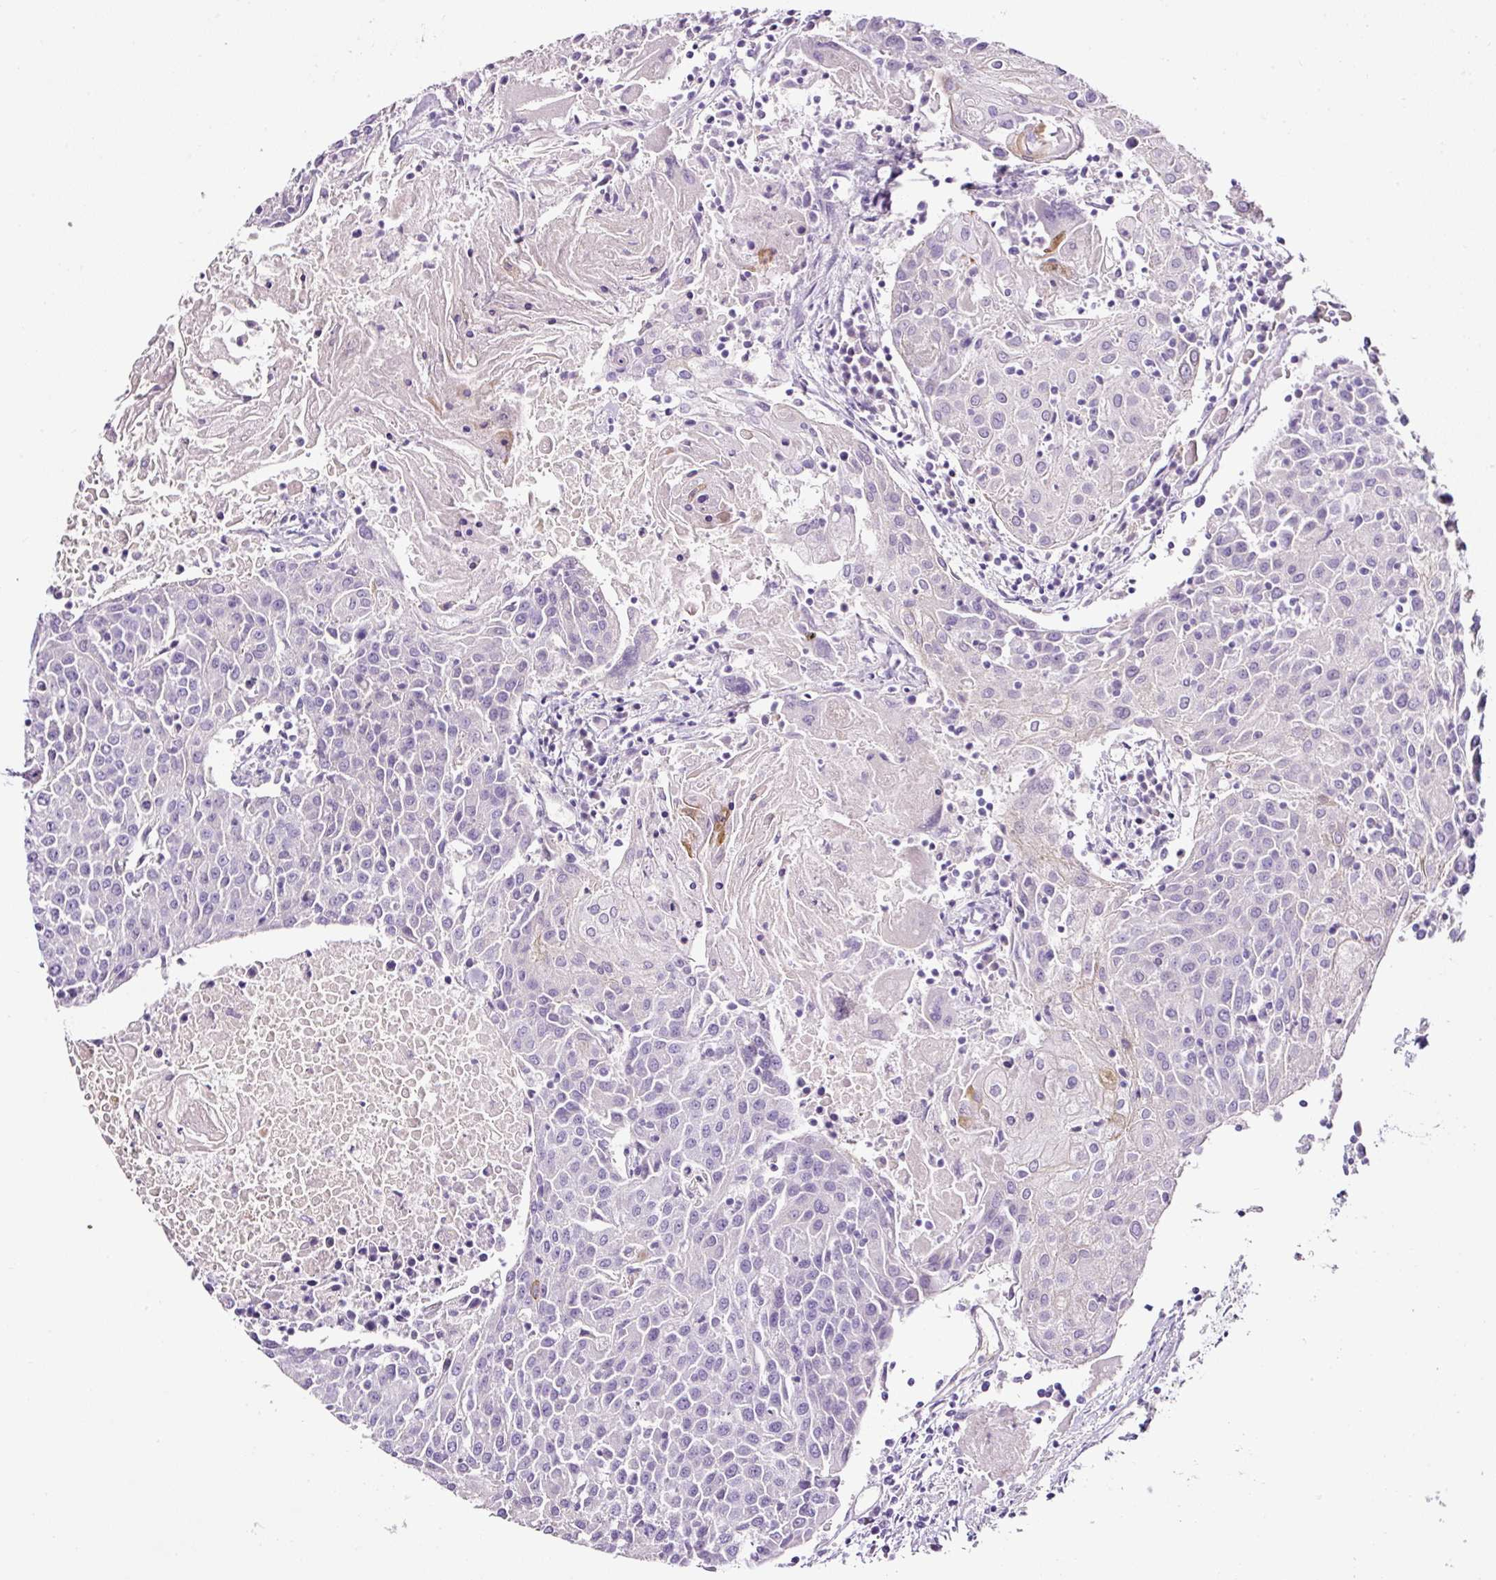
{"staining": {"intensity": "negative", "quantity": "none", "location": "none"}, "tissue": "urothelial cancer", "cell_type": "Tumor cells", "image_type": "cancer", "snomed": [{"axis": "morphology", "description": "Urothelial carcinoma, High grade"}, {"axis": "topography", "description": "Urinary bladder"}], "caption": "Tumor cells show no significant expression in urothelial cancer.", "gene": "OR14A2", "patient": {"sex": "female", "age": 85}}